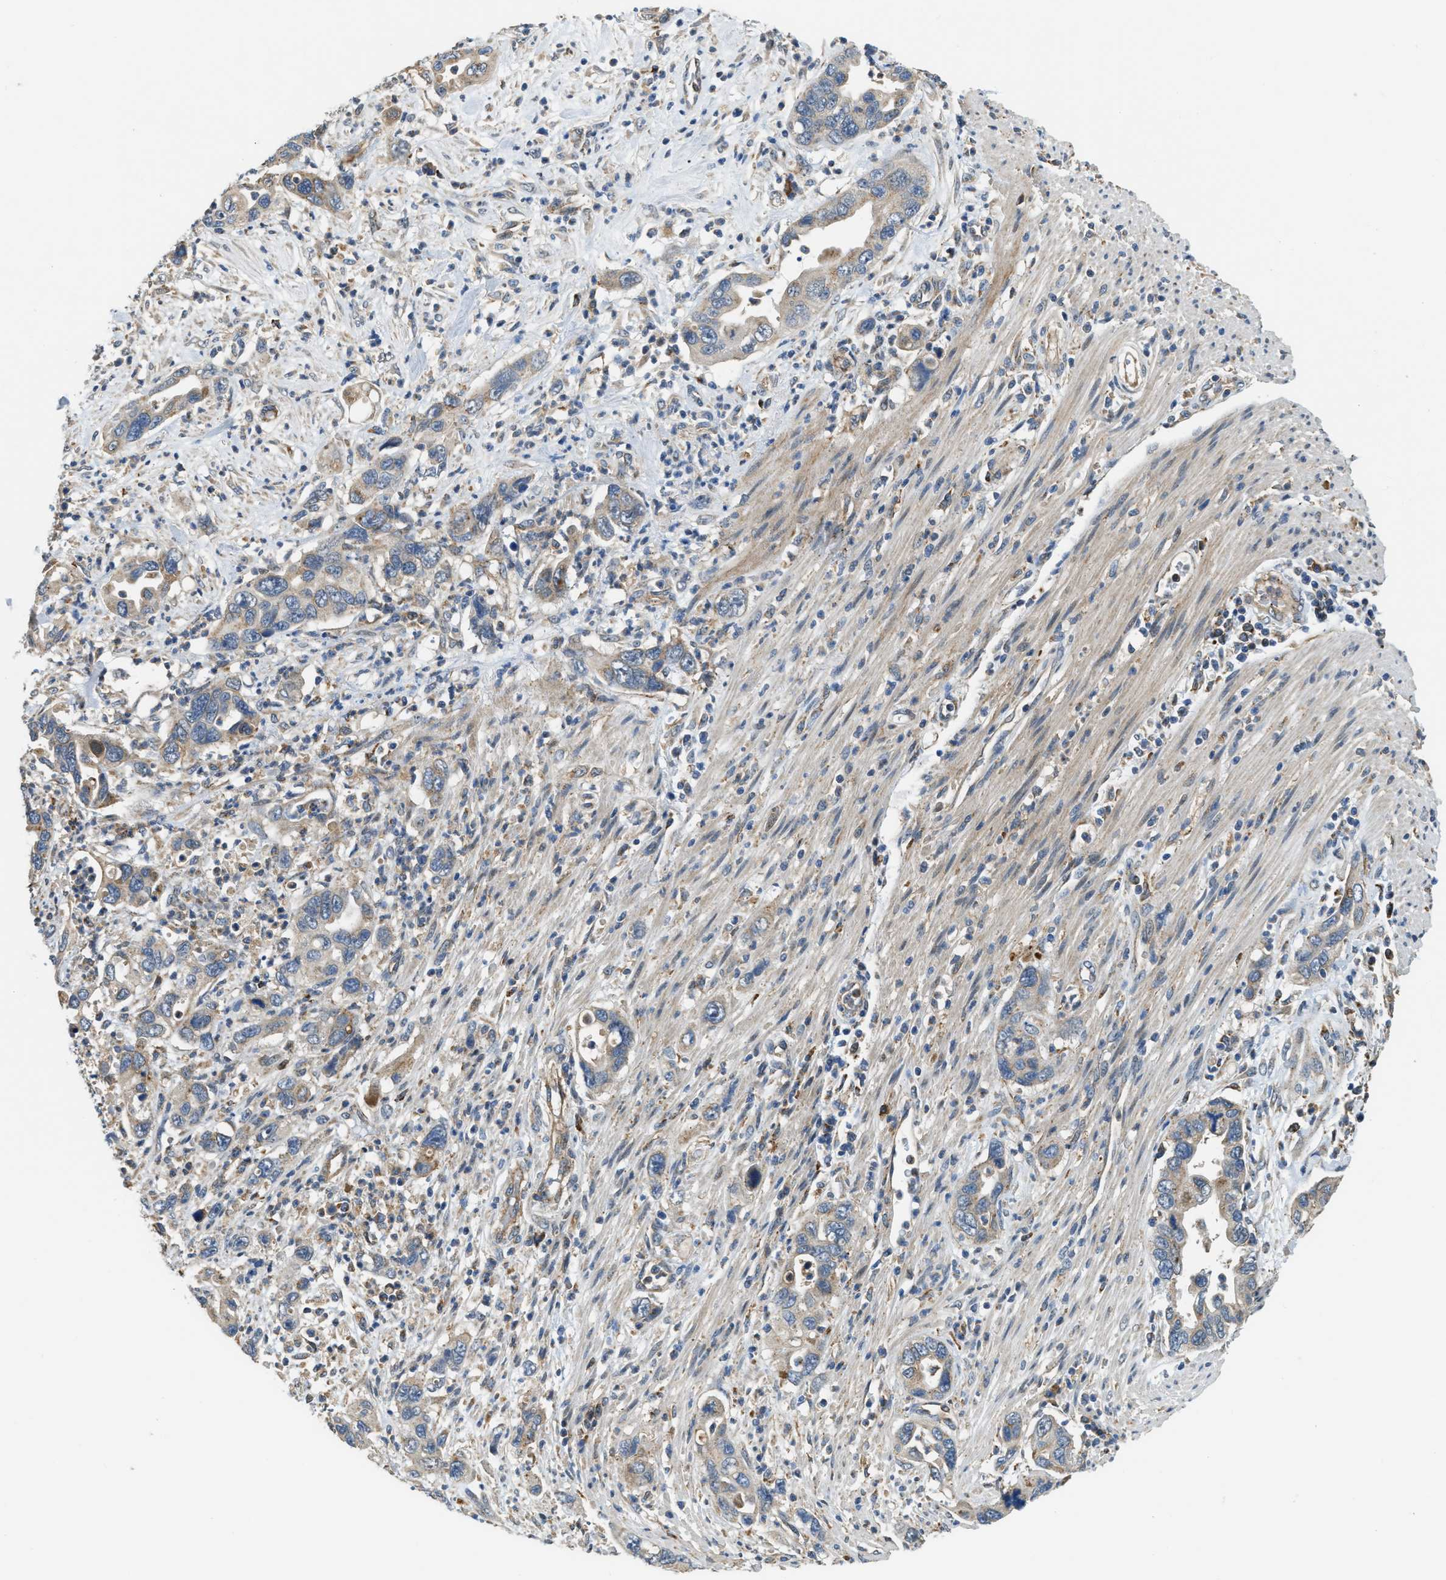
{"staining": {"intensity": "moderate", "quantity": "25%-75%", "location": "cytoplasmic/membranous"}, "tissue": "pancreatic cancer", "cell_type": "Tumor cells", "image_type": "cancer", "snomed": [{"axis": "morphology", "description": "Adenocarcinoma, NOS"}, {"axis": "topography", "description": "Pancreas"}], "caption": "Immunohistochemistry (DAB (3,3'-diaminobenzidine)) staining of human pancreatic cancer shows moderate cytoplasmic/membranous protein expression in about 25%-75% of tumor cells. The protein is stained brown, and the nuclei are stained in blue (DAB (3,3'-diaminobenzidine) IHC with brightfield microscopy, high magnification).", "gene": "STARD3NL", "patient": {"sex": "female", "age": 70}}